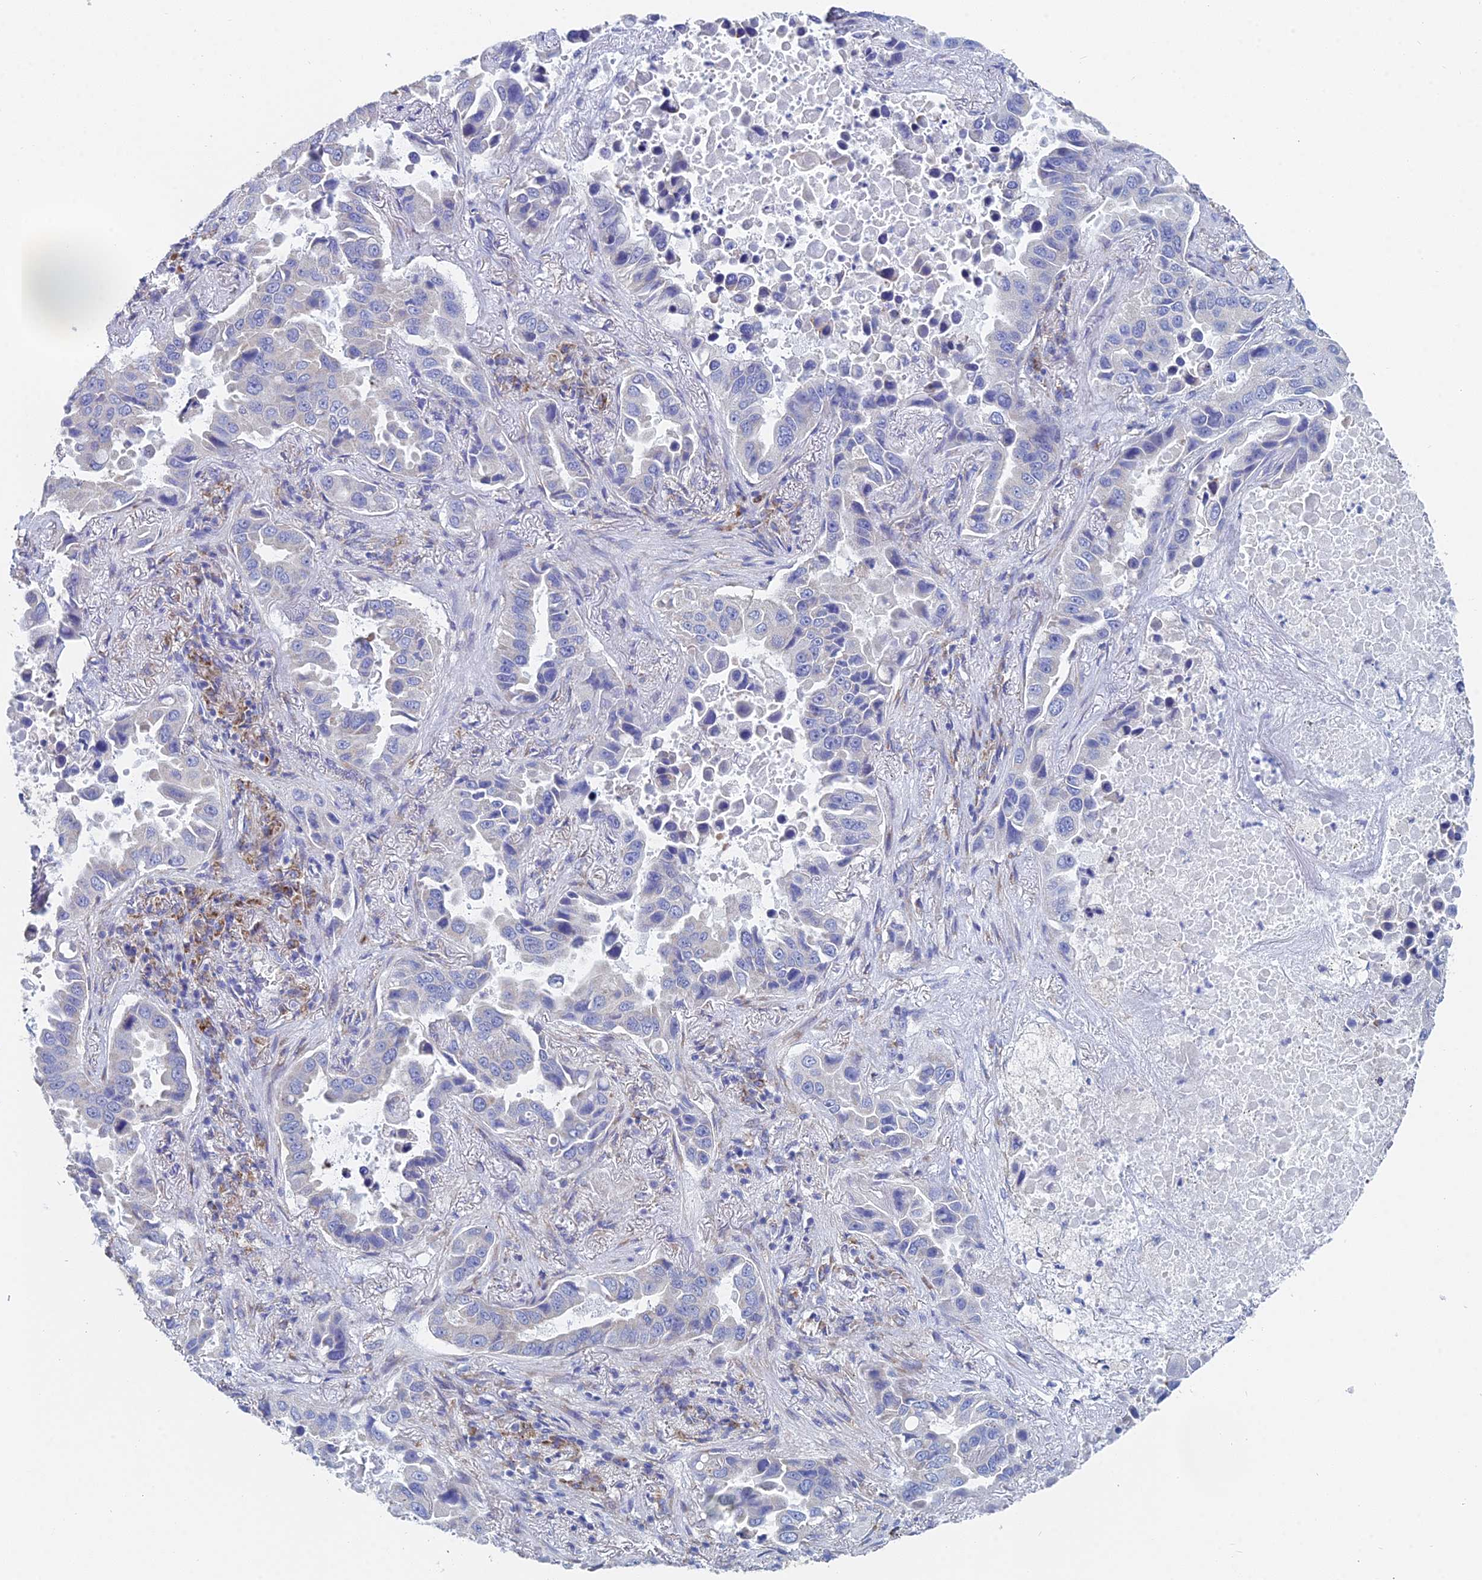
{"staining": {"intensity": "negative", "quantity": "none", "location": "none"}, "tissue": "lung cancer", "cell_type": "Tumor cells", "image_type": "cancer", "snomed": [{"axis": "morphology", "description": "Adenocarcinoma, NOS"}, {"axis": "topography", "description": "Lung"}], "caption": "IHC micrograph of lung cancer (adenocarcinoma) stained for a protein (brown), which exhibits no positivity in tumor cells.", "gene": "CRACR2B", "patient": {"sex": "male", "age": 64}}